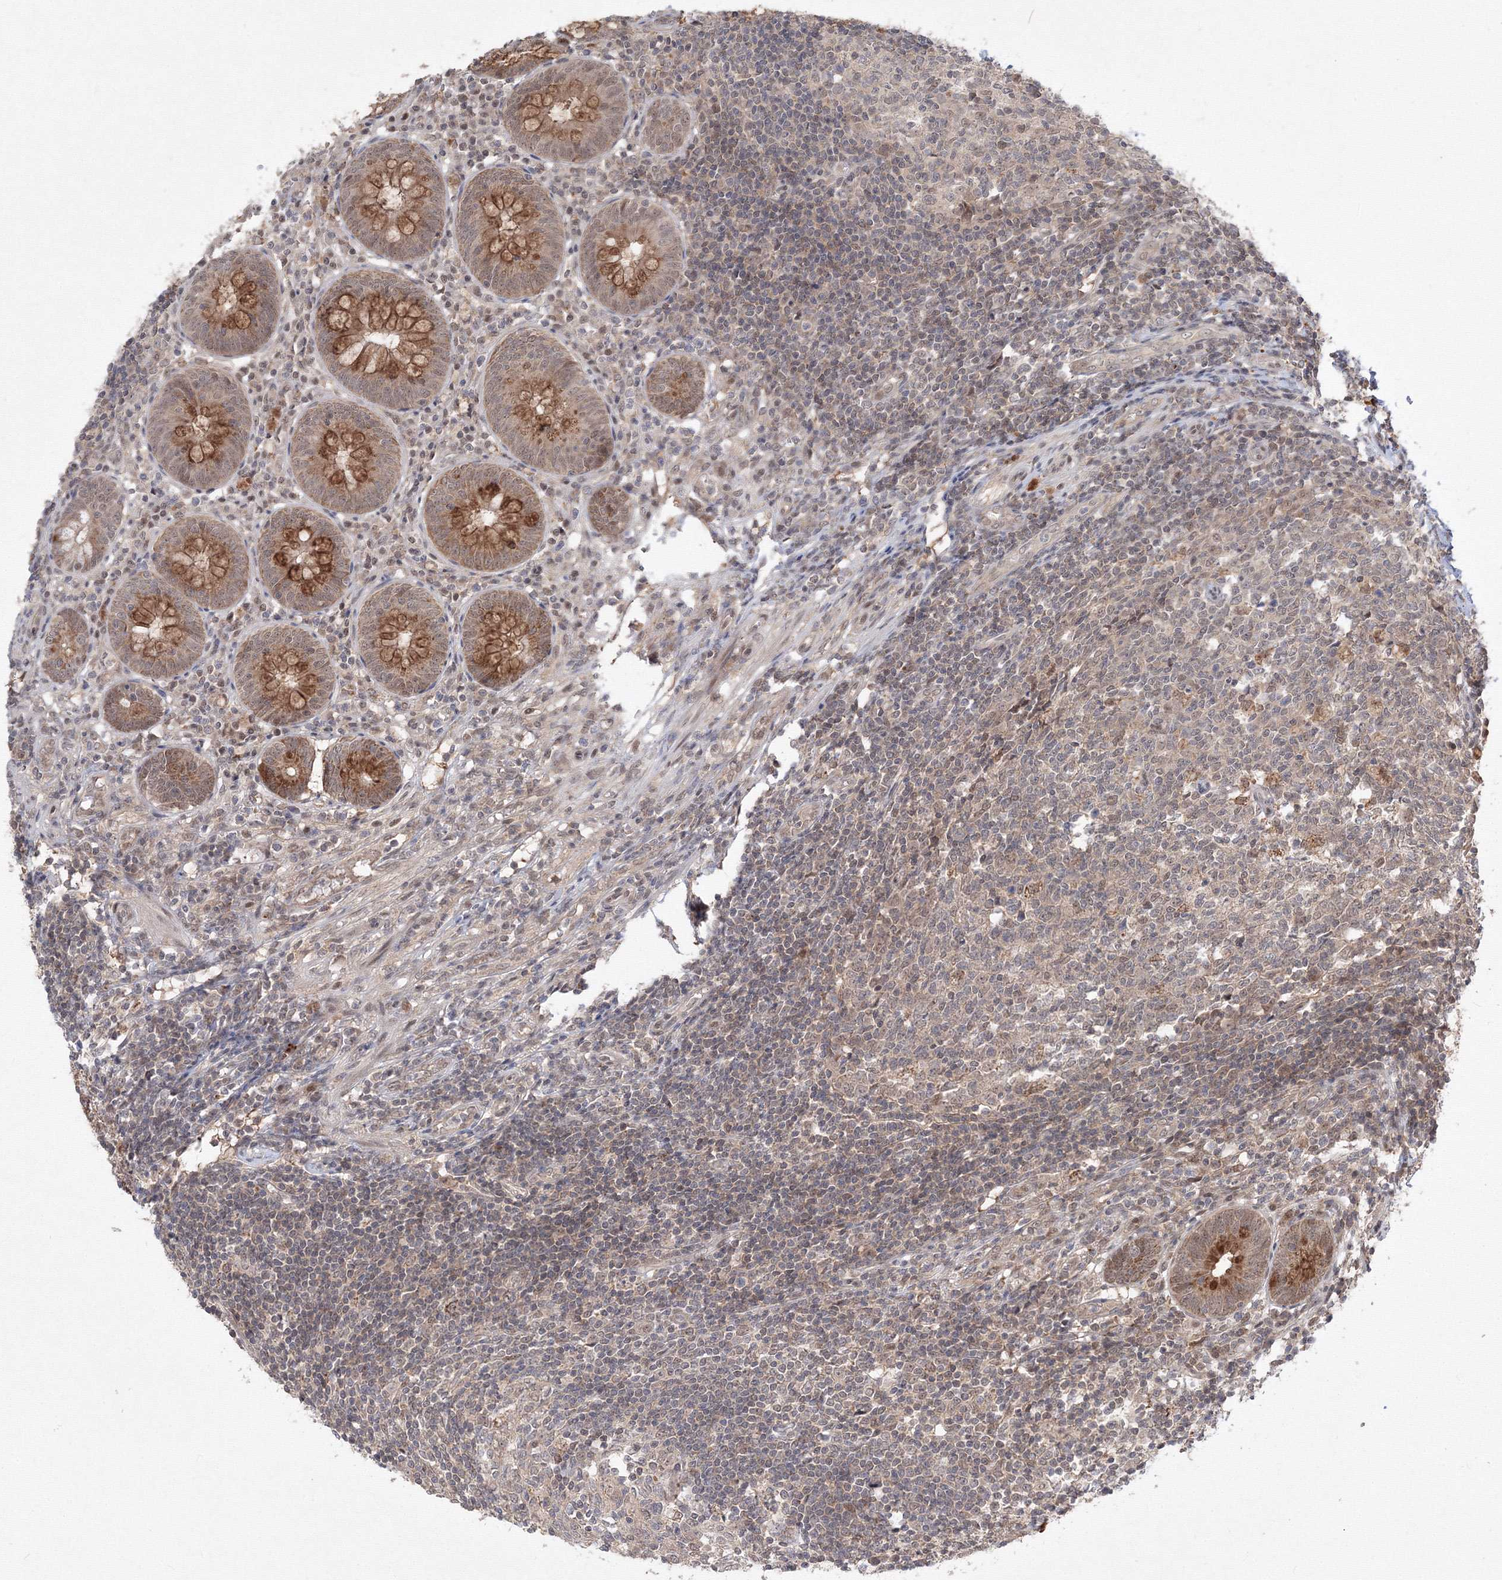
{"staining": {"intensity": "moderate", "quantity": ">75%", "location": "cytoplasmic/membranous"}, "tissue": "appendix", "cell_type": "Glandular cells", "image_type": "normal", "snomed": [{"axis": "morphology", "description": "Normal tissue, NOS"}, {"axis": "topography", "description": "Appendix"}], "caption": "High-power microscopy captured an immunohistochemistry (IHC) histopathology image of normal appendix, revealing moderate cytoplasmic/membranous expression in approximately >75% of glandular cells.", "gene": "COPS4", "patient": {"sex": "female", "age": 54}}